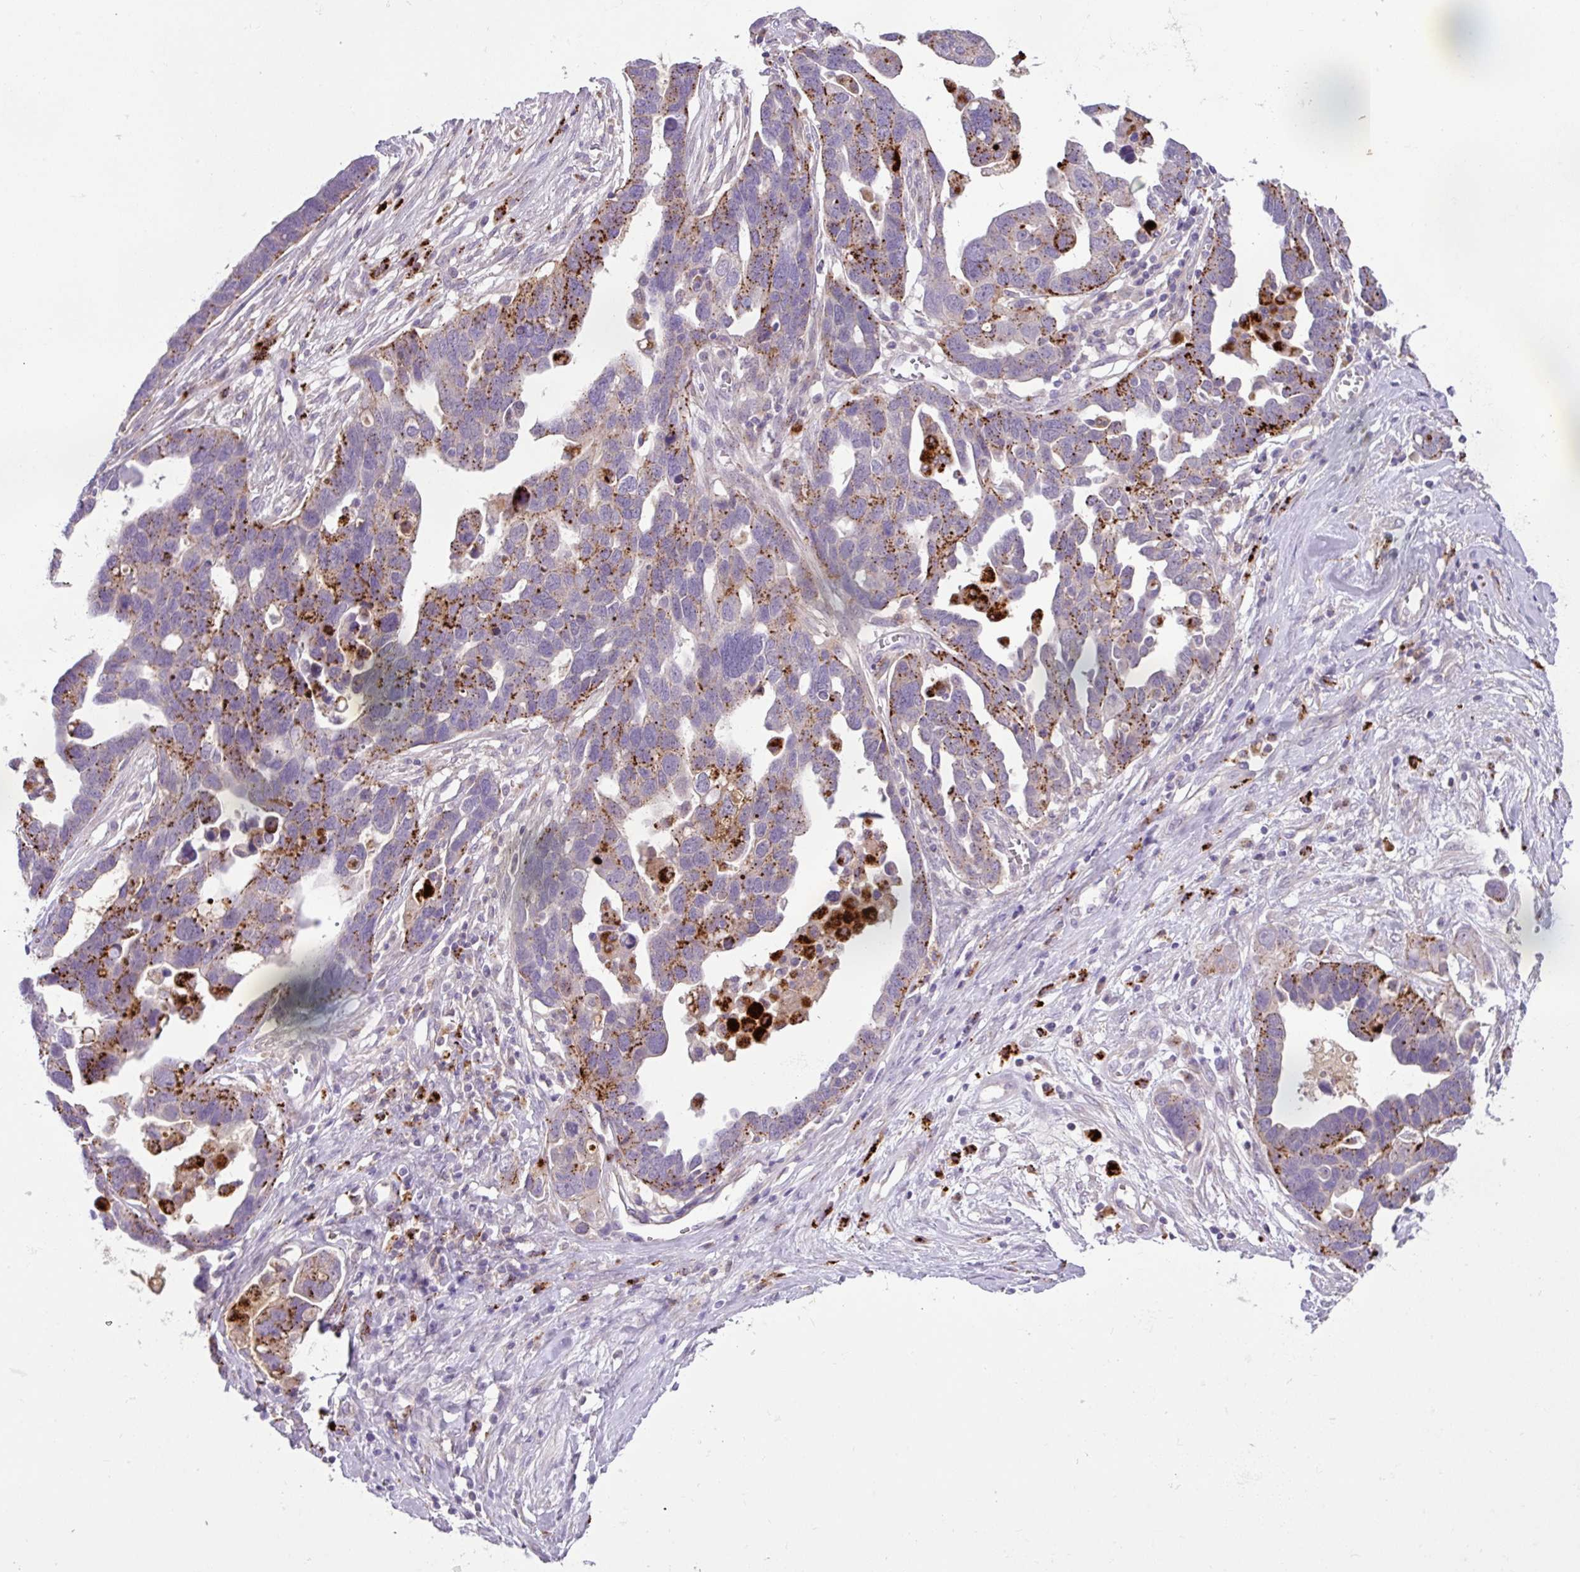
{"staining": {"intensity": "moderate", "quantity": "25%-75%", "location": "cytoplasmic/membranous"}, "tissue": "ovarian cancer", "cell_type": "Tumor cells", "image_type": "cancer", "snomed": [{"axis": "morphology", "description": "Cystadenocarcinoma, serous, NOS"}, {"axis": "topography", "description": "Ovary"}], "caption": "Immunohistochemical staining of human ovarian cancer displays moderate cytoplasmic/membranous protein expression in about 25%-75% of tumor cells.", "gene": "PLEKHH3", "patient": {"sex": "female", "age": 54}}